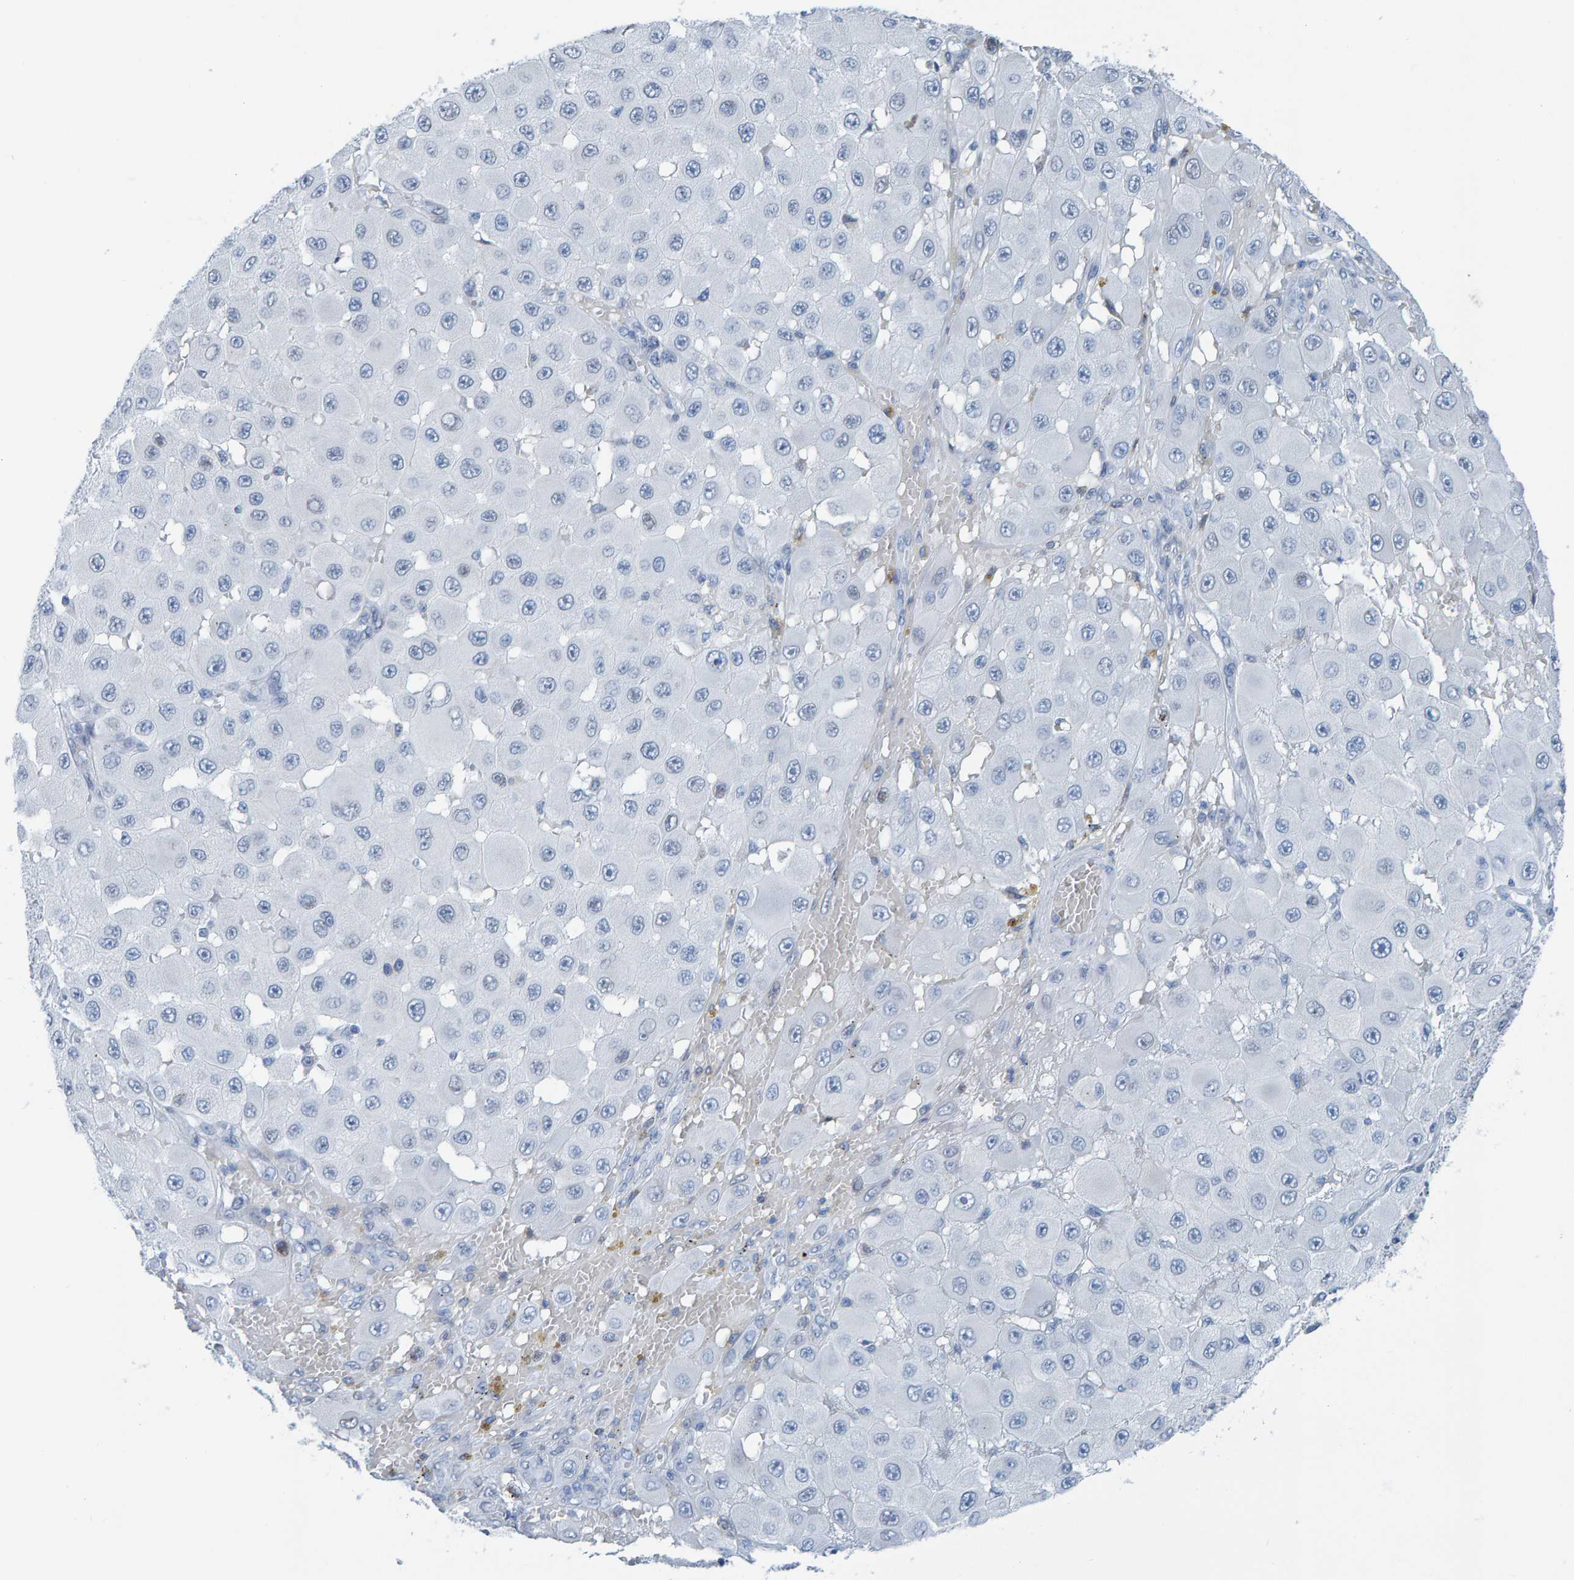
{"staining": {"intensity": "negative", "quantity": "none", "location": "none"}, "tissue": "melanoma", "cell_type": "Tumor cells", "image_type": "cancer", "snomed": [{"axis": "morphology", "description": "Malignant melanoma, NOS"}, {"axis": "topography", "description": "Skin"}], "caption": "An image of human malignant melanoma is negative for staining in tumor cells.", "gene": "LMNB2", "patient": {"sex": "female", "age": 81}}